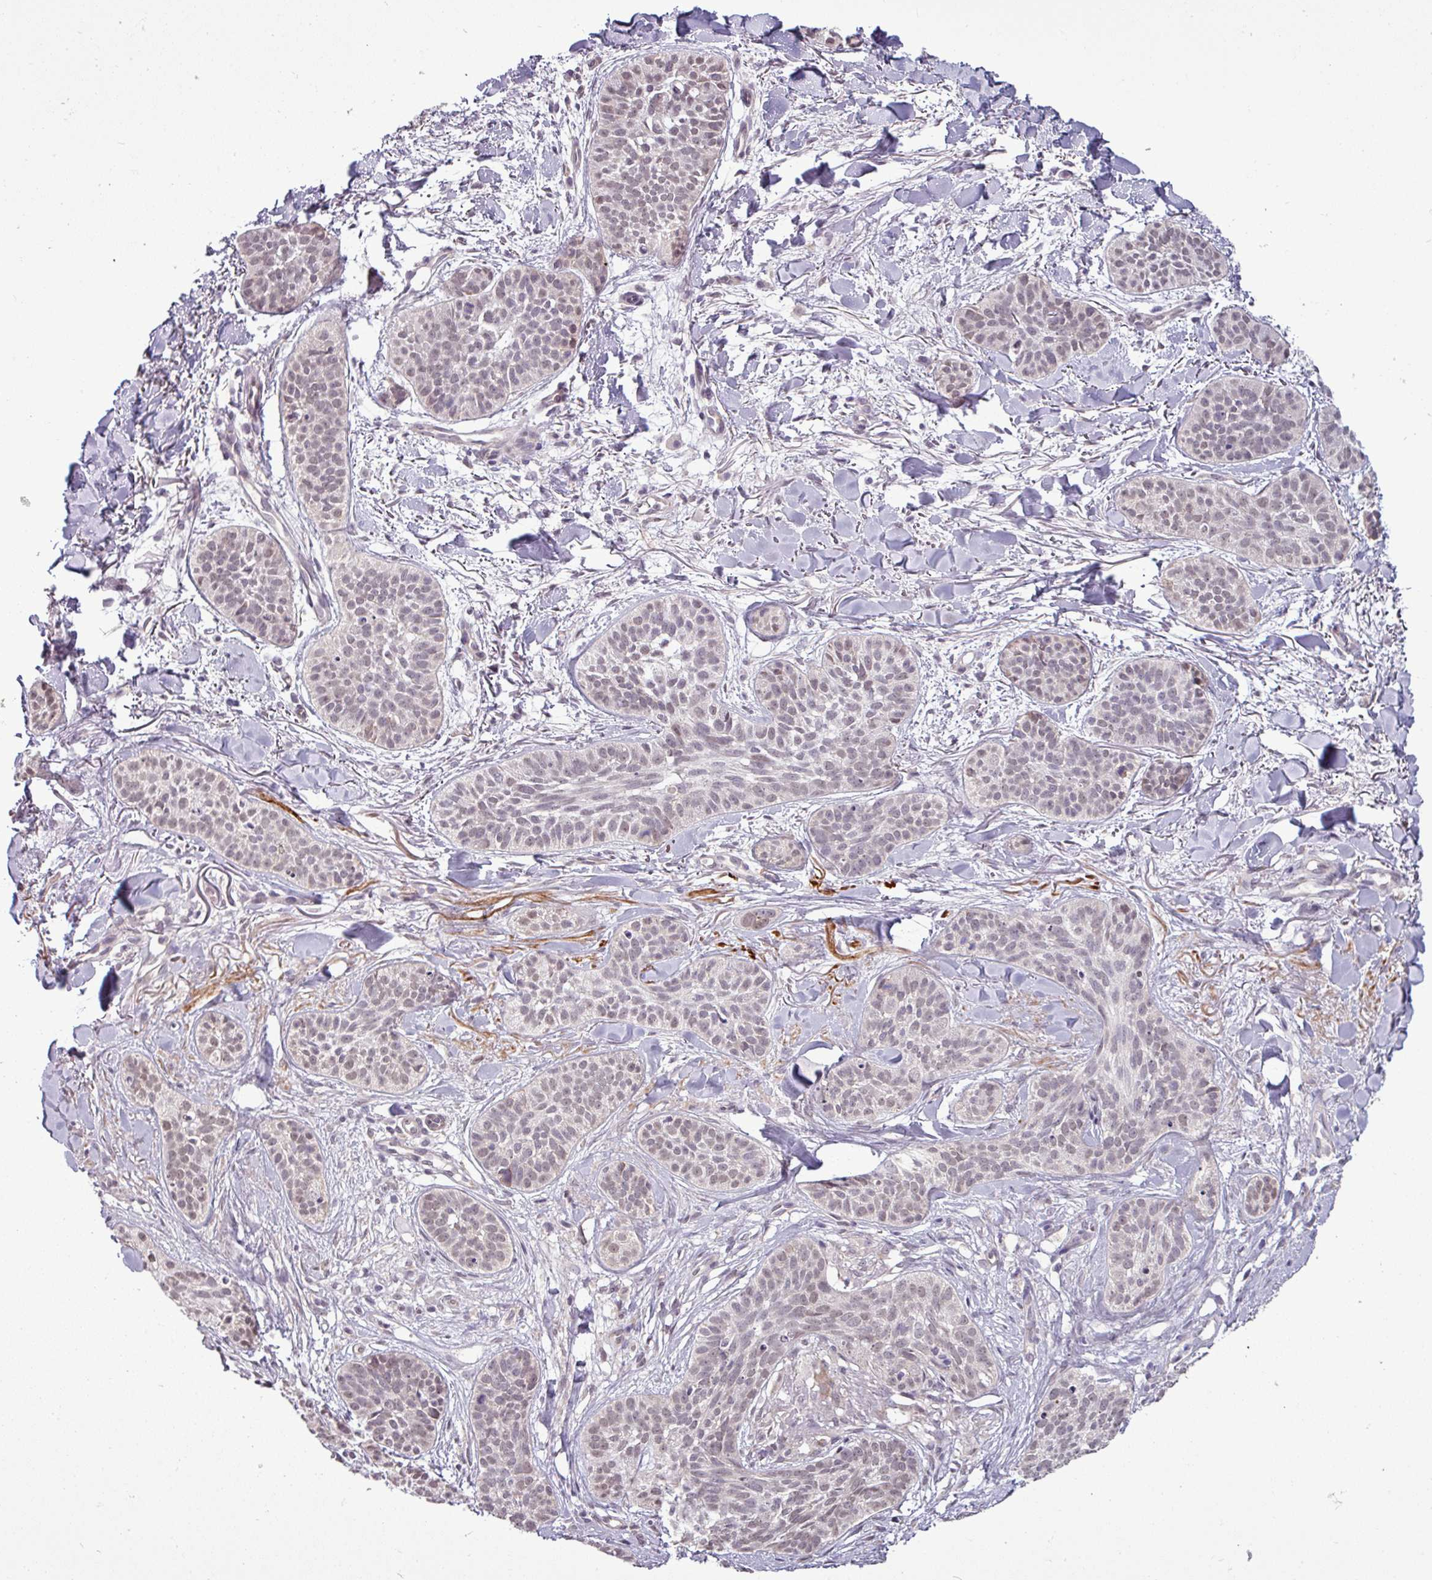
{"staining": {"intensity": "weak", "quantity": "25%-75%", "location": "nuclear"}, "tissue": "skin cancer", "cell_type": "Tumor cells", "image_type": "cancer", "snomed": [{"axis": "morphology", "description": "Basal cell carcinoma"}, {"axis": "topography", "description": "Skin"}], "caption": "High-magnification brightfield microscopy of skin cancer stained with DAB (3,3'-diaminobenzidine) (brown) and counterstained with hematoxylin (blue). tumor cells exhibit weak nuclear expression is present in about25%-75% of cells.", "gene": "GPT2", "patient": {"sex": "male", "age": 52}}